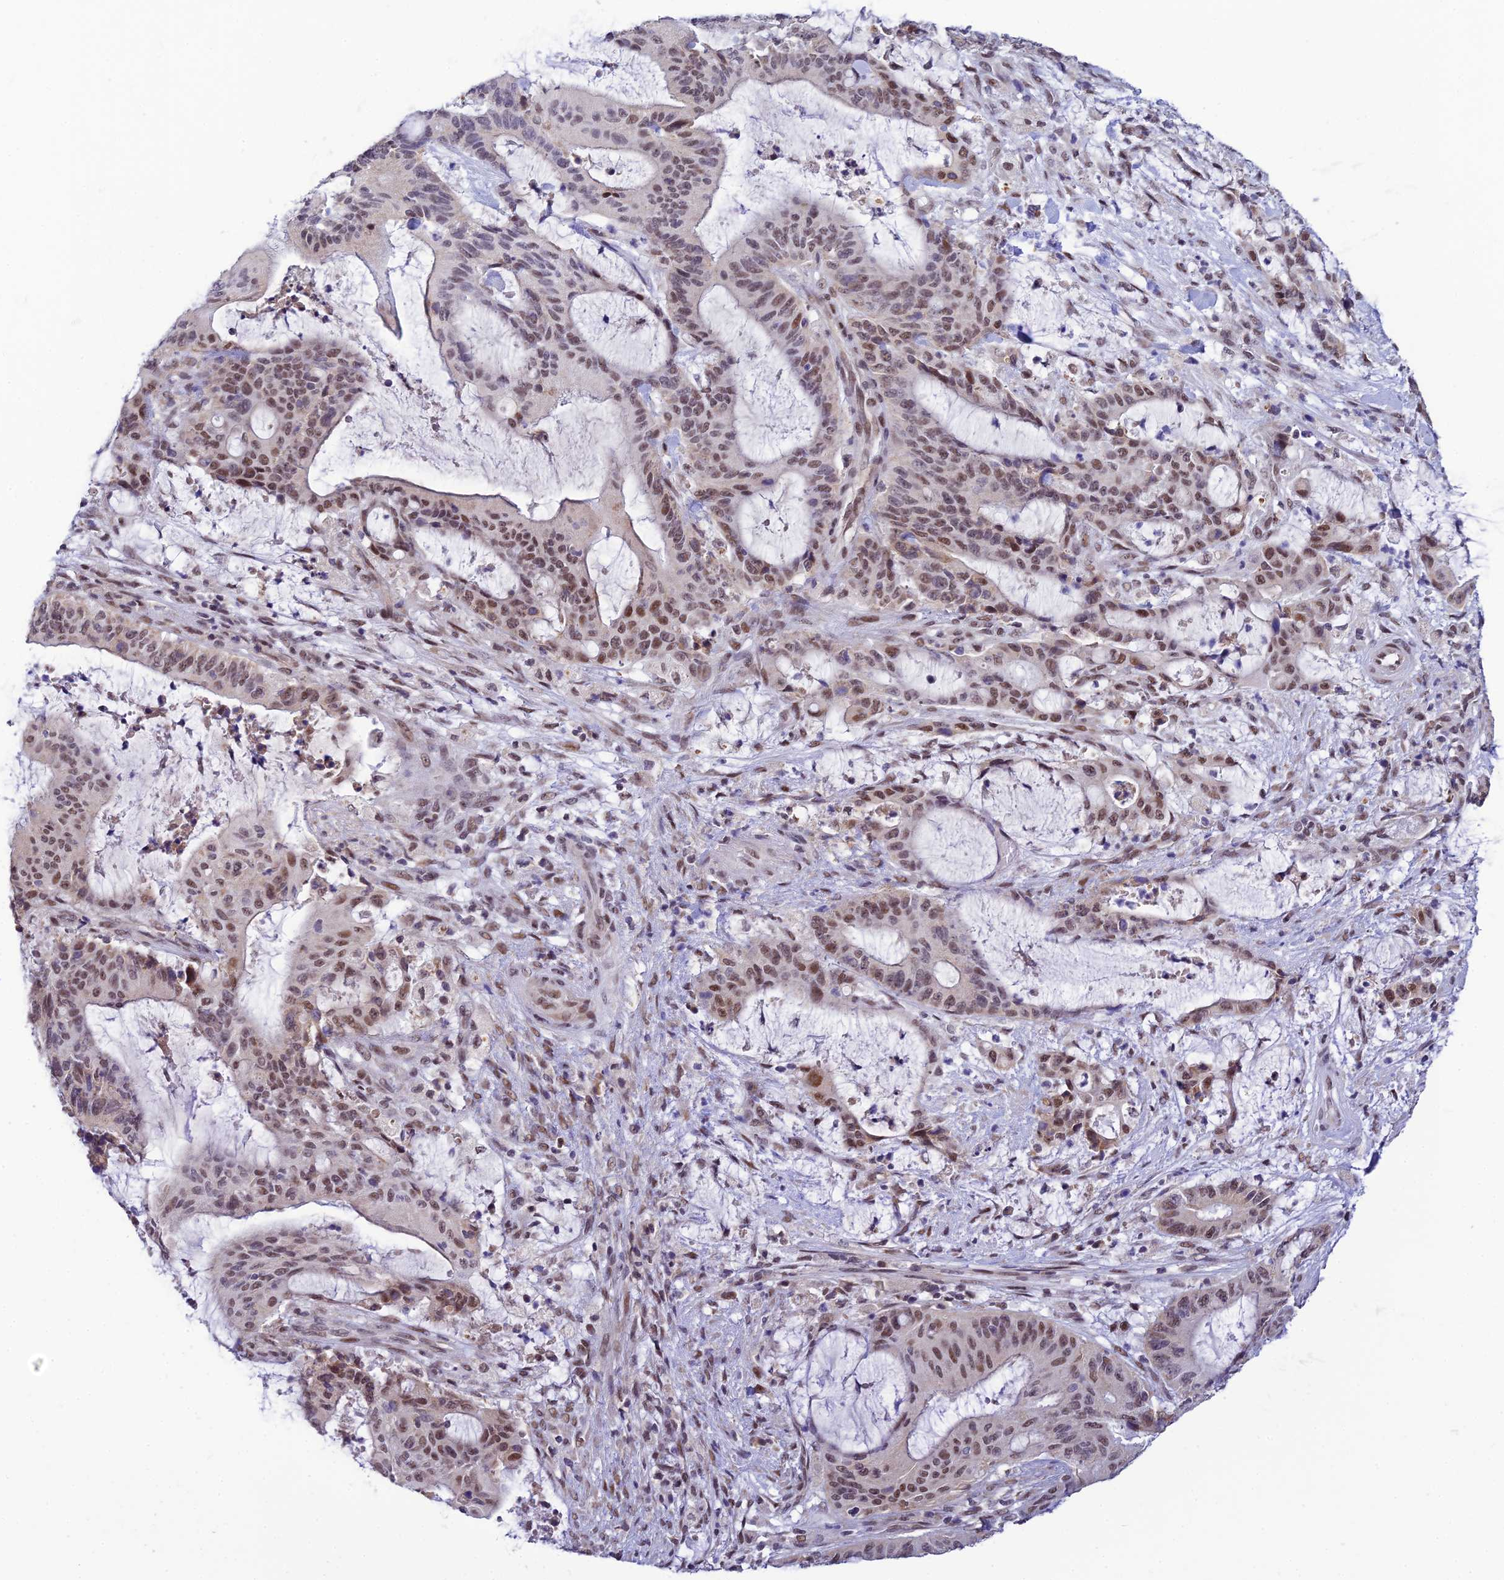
{"staining": {"intensity": "moderate", "quantity": ">75%", "location": "nuclear"}, "tissue": "liver cancer", "cell_type": "Tumor cells", "image_type": "cancer", "snomed": [{"axis": "morphology", "description": "Normal tissue, NOS"}, {"axis": "morphology", "description": "Cholangiocarcinoma"}, {"axis": "topography", "description": "Liver"}, {"axis": "topography", "description": "Peripheral nerve tissue"}], "caption": "This image displays IHC staining of liver cancer (cholangiocarcinoma), with medium moderate nuclear positivity in about >75% of tumor cells.", "gene": "C2orf49", "patient": {"sex": "female", "age": 73}}